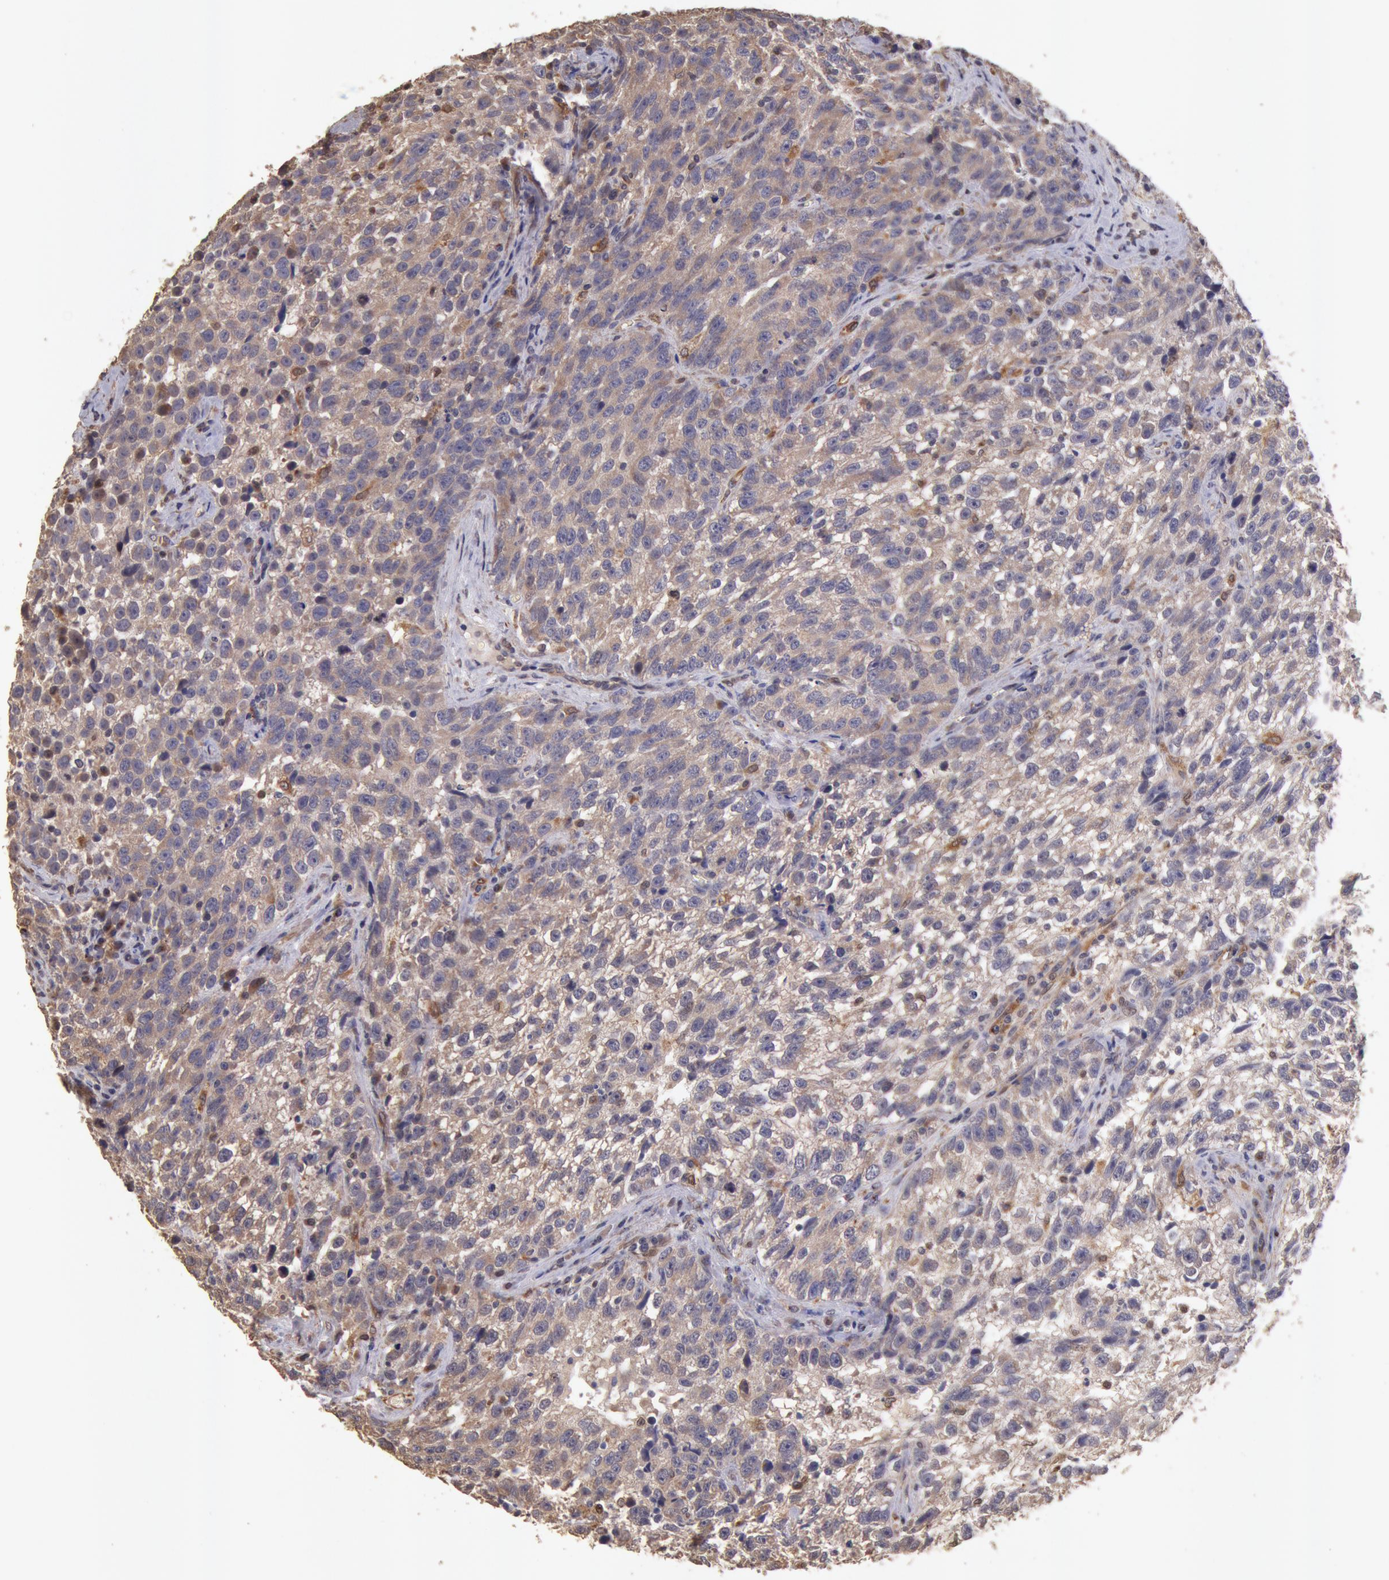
{"staining": {"intensity": "moderate", "quantity": ">75%", "location": "cytoplasmic/membranous"}, "tissue": "testis cancer", "cell_type": "Tumor cells", "image_type": "cancer", "snomed": [{"axis": "morphology", "description": "Seminoma, NOS"}, {"axis": "topography", "description": "Testis"}], "caption": "An image showing moderate cytoplasmic/membranous expression in about >75% of tumor cells in testis cancer (seminoma), as visualized by brown immunohistochemical staining.", "gene": "COMT", "patient": {"sex": "male", "age": 38}}